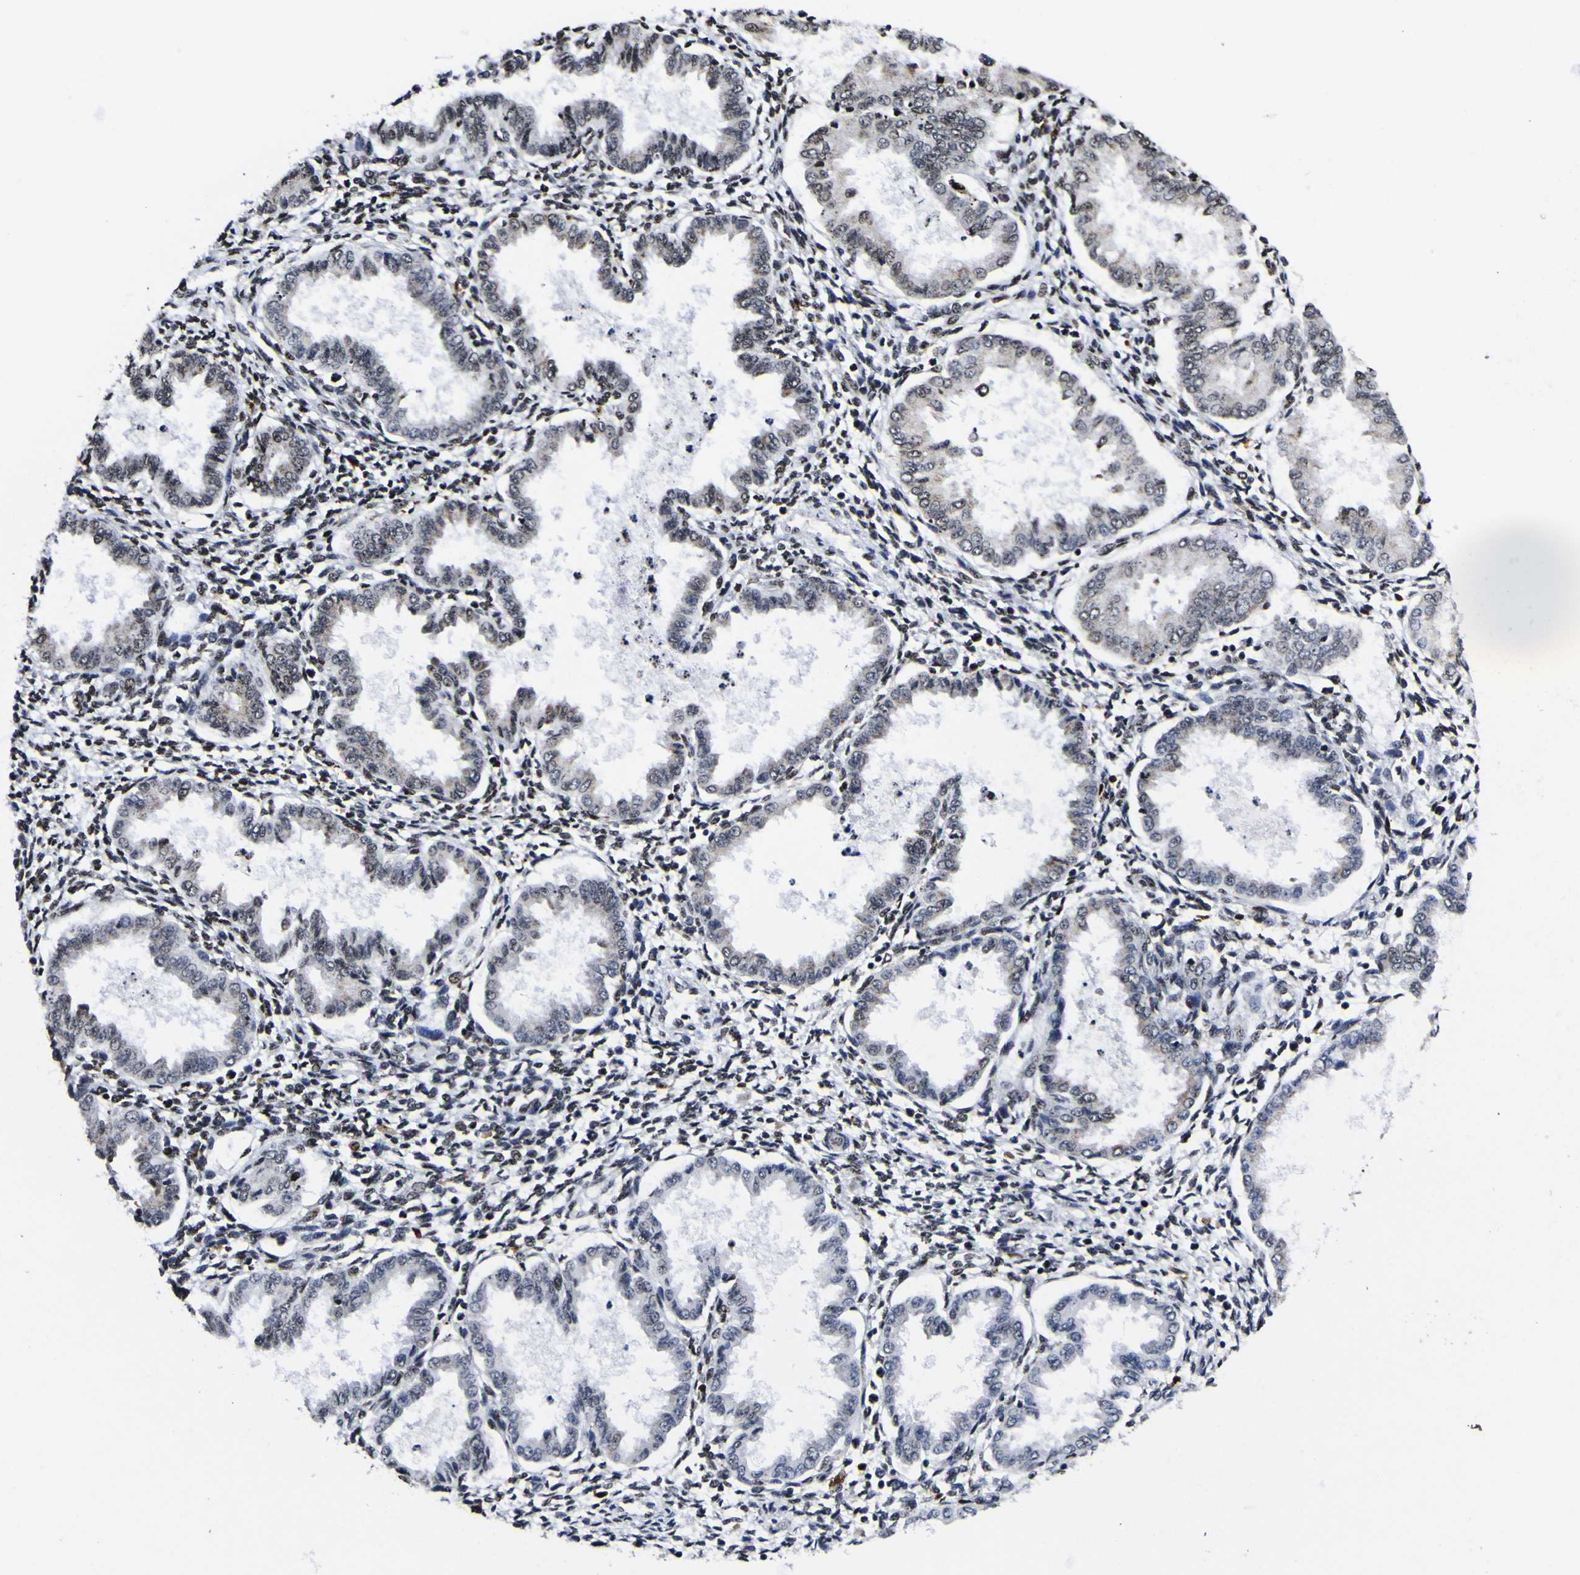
{"staining": {"intensity": "strong", "quantity": "25%-75%", "location": "nuclear"}, "tissue": "endometrium", "cell_type": "Cells in endometrial stroma", "image_type": "normal", "snomed": [{"axis": "morphology", "description": "Normal tissue, NOS"}, {"axis": "topography", "description": "Endometrium"}], "caption": "Immunohistochemistry (IHC) image of benign human endometrium stained for a protein (brown), which reveals high levels of strong nuclear positivity in about 25%-75% of cells in endometrial stroma.", "gene": "PIAS1", "patient": {"sex": "female", "age": 33}}